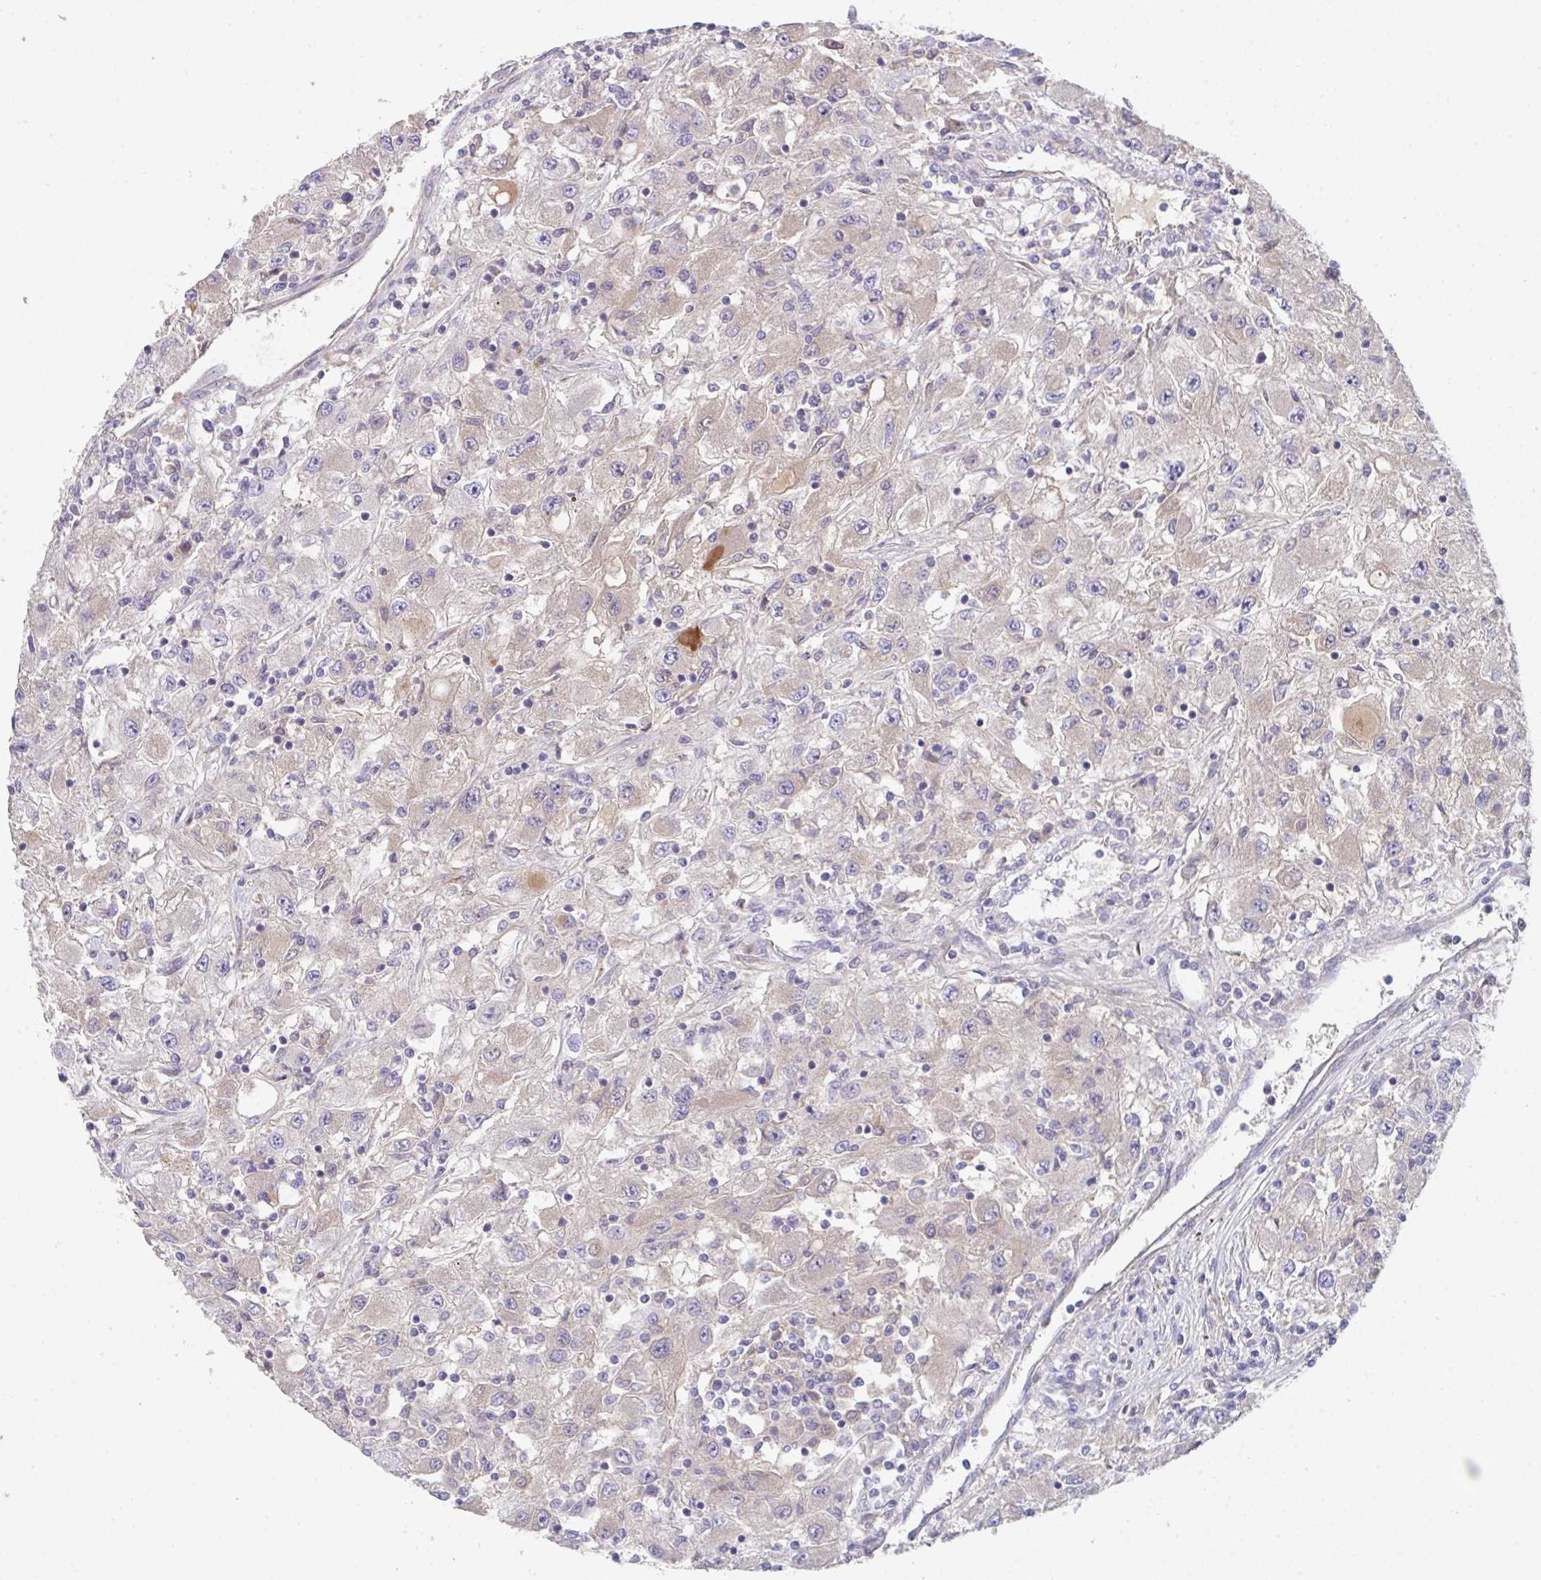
{"staining": {"intensity": "negative", "quantity": "none", "location": "none"}, "tissue": "renal cancer", "cell_type": "Tumor cells", "image_type": "cancer", "snomed": [{"axis": "morphology", "description": "Adenocarcinoma, NOS"}, {"axis": "topography", "description": "Kidney"}], "caption": "Immunohistochemical staining of renal cancer shows no significant staining in tumor cells.", "gene": "HGFAC", "patient": {"sex": "female", "age": 67}}